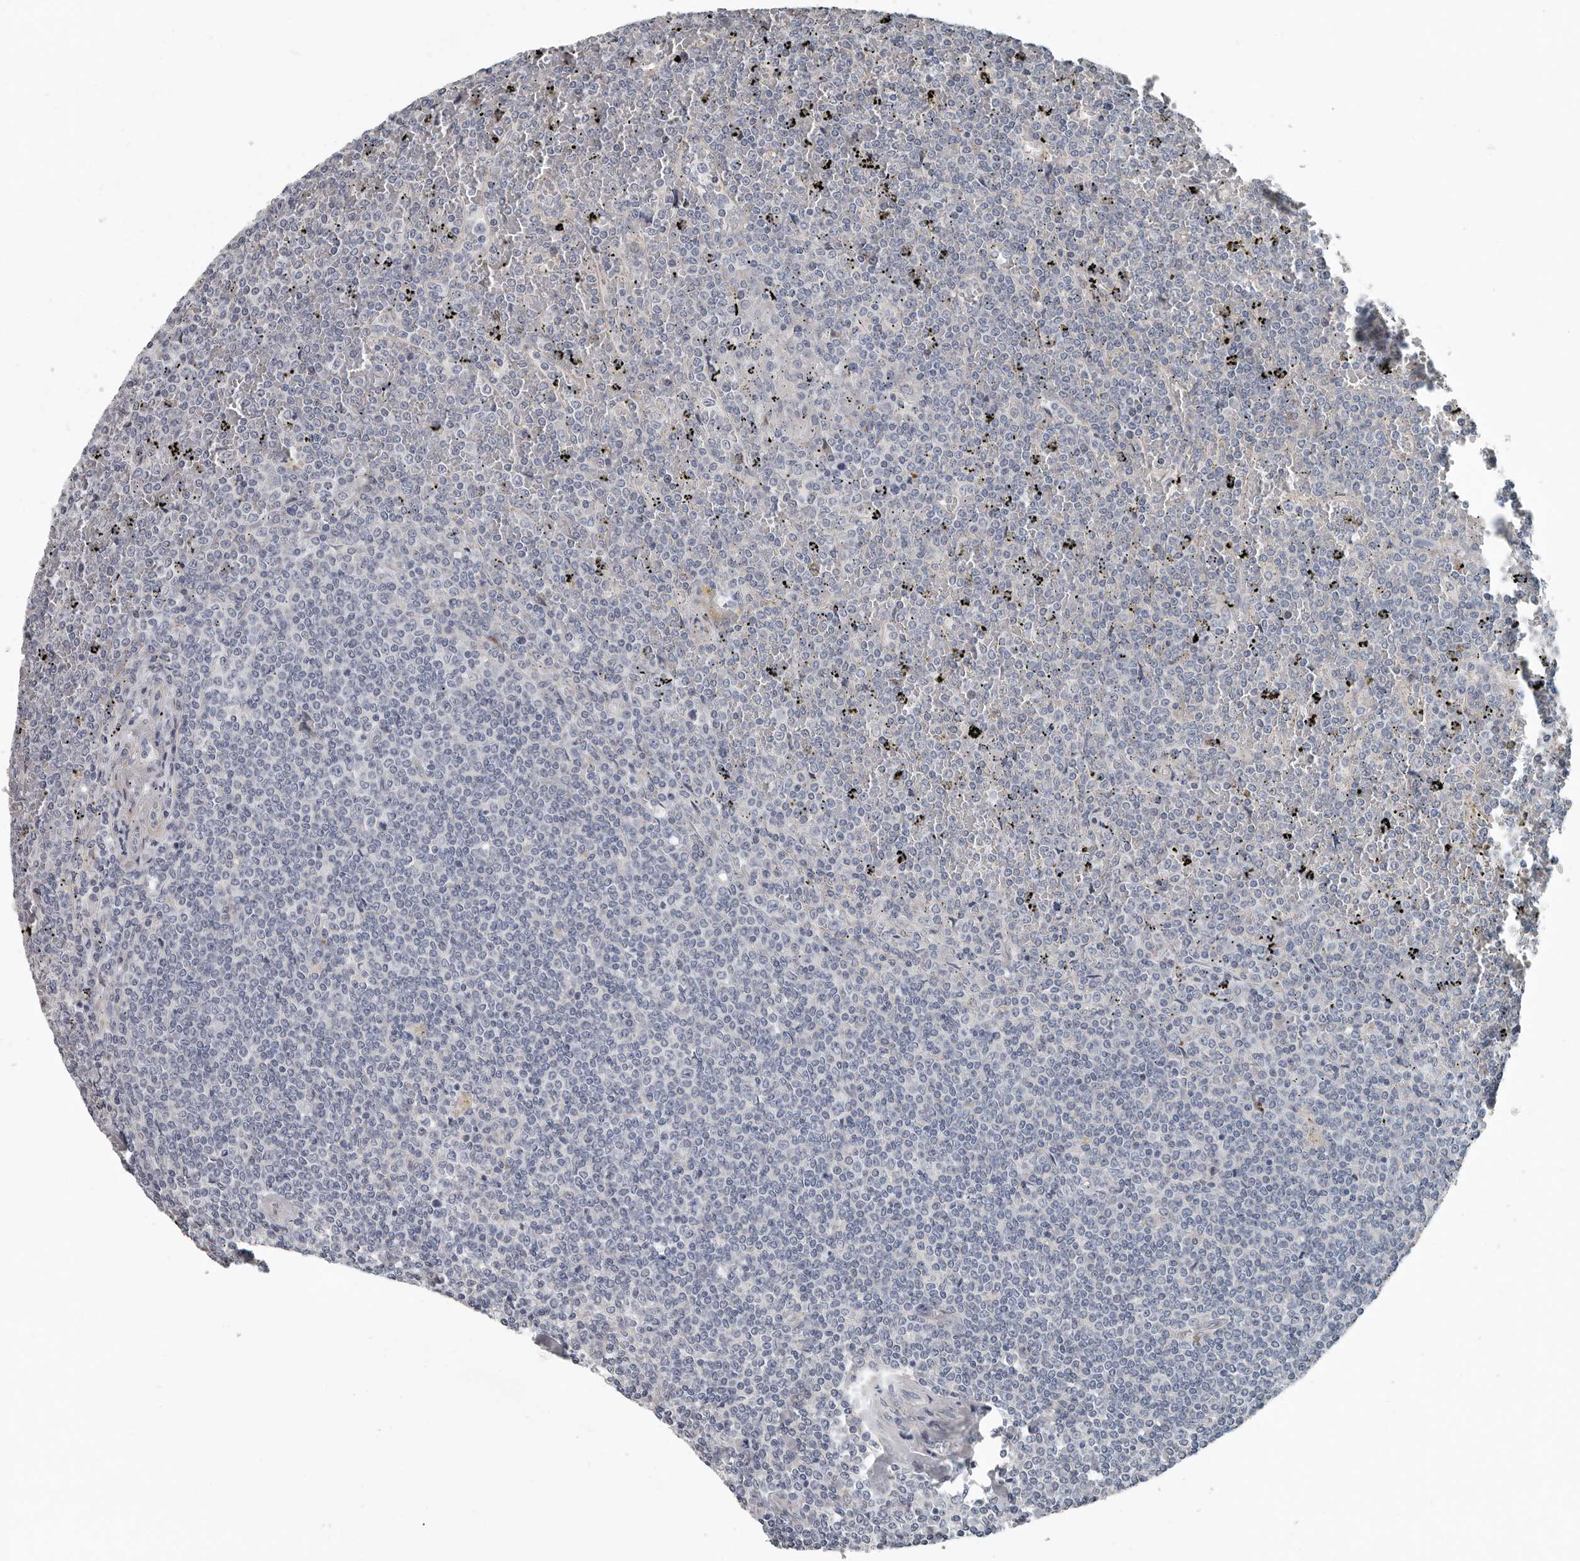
{"staining": {"intensity": "negative", "quantity": "none", "location": "none"}, "tissue": "lymphoma", "cell_type": "Tumor cells", "image_type": "cancer", "snomed": [{"axis": "morphology", "description": "Malignant lymphoma, non-Hodgkin's type, Low grade"}, {"axis": "topography", "description": "Spleen"}], "caption": "Immunohistochemical staining of human lymphoma reveals no significant expression in tumor cells. (DAB immunohistochemistry (IHC), high magnification).", "gene": "DPY19L4", "patient": {"sex": "female", "age": 19}}